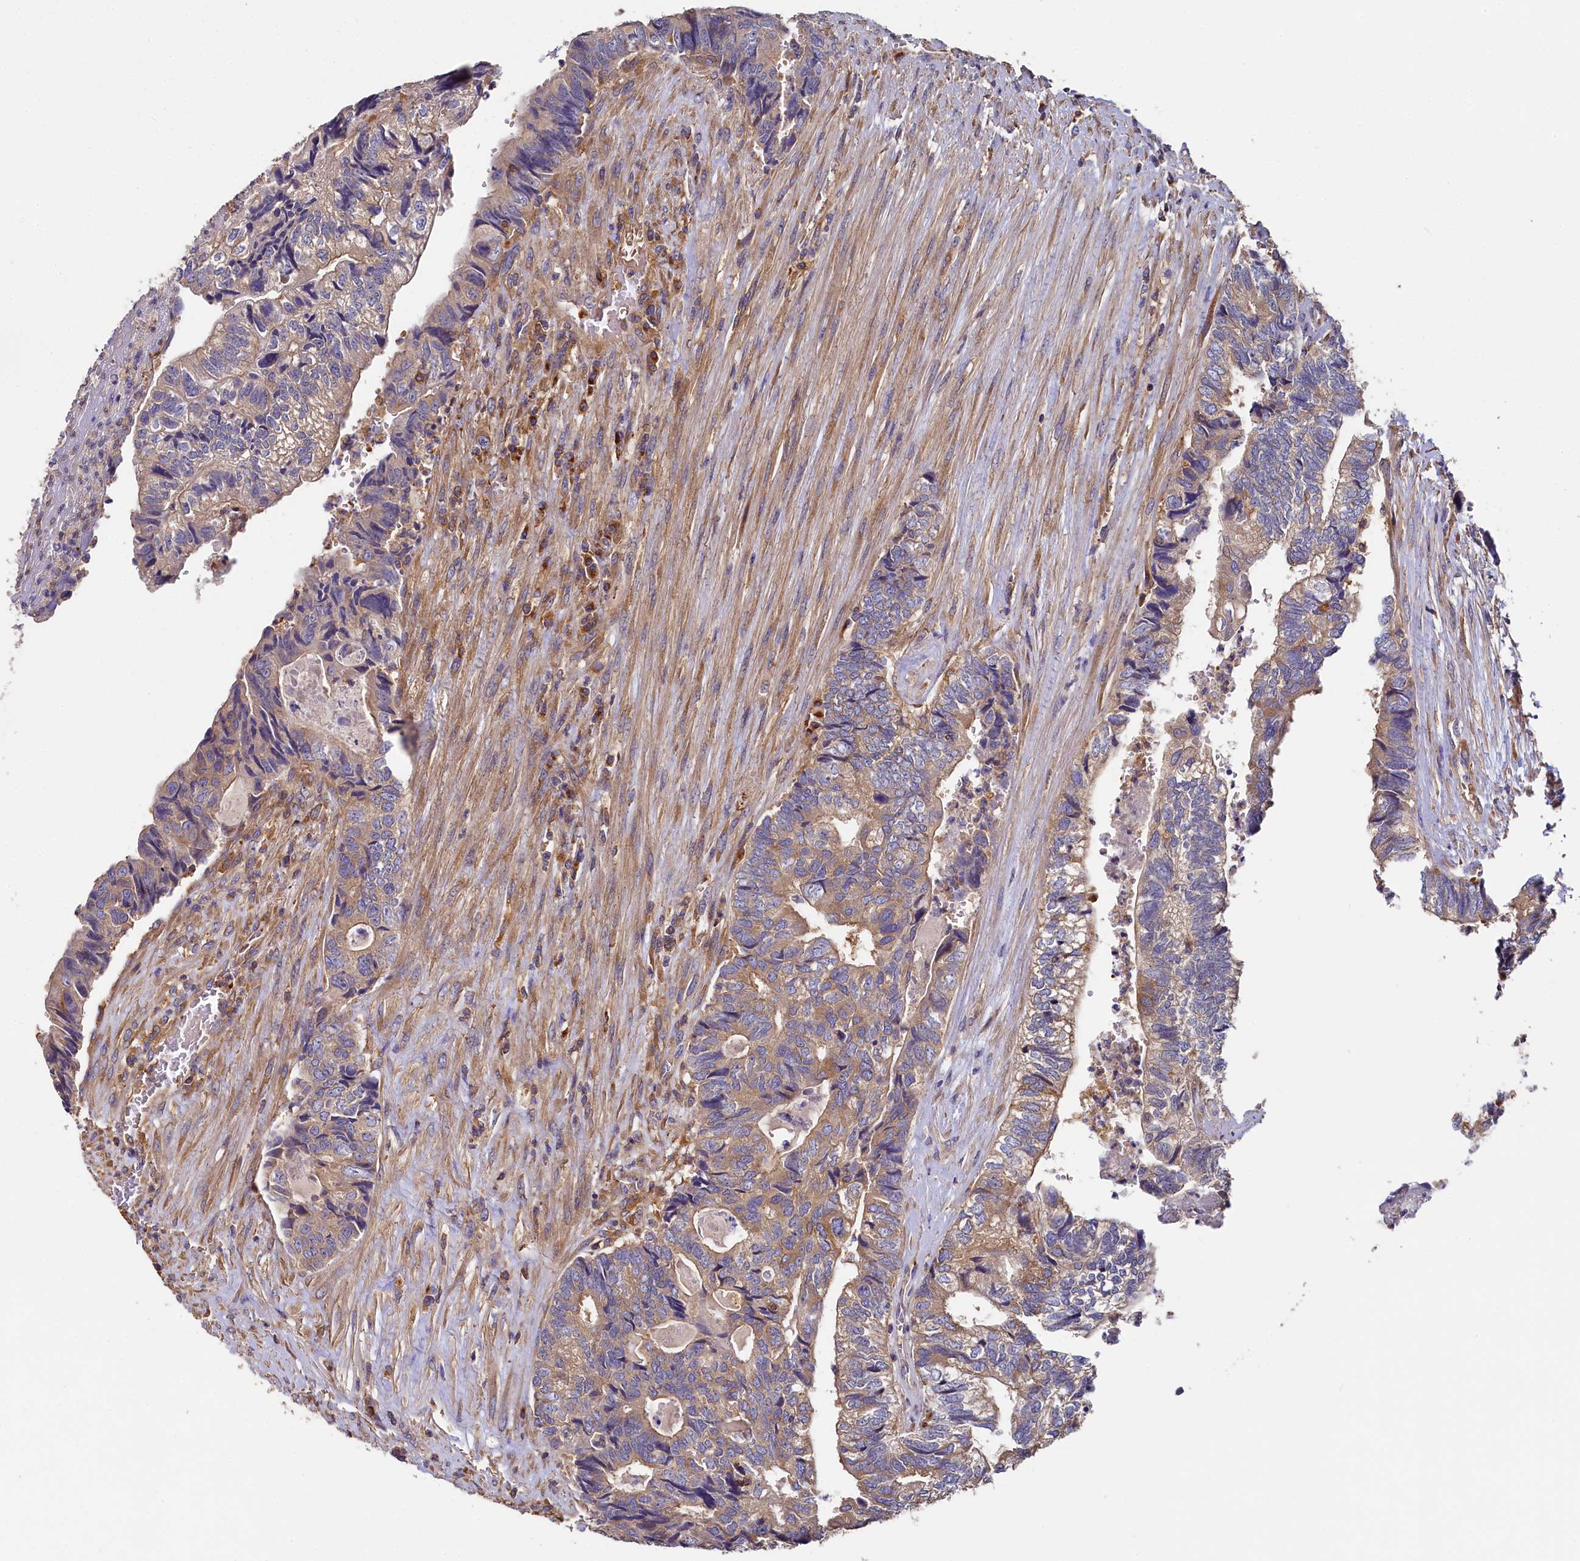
{"staining": {"intensity": "weak", "quantity": "25%-75%", "location": "cytoplasmic/membranous"}, "tissue": "colorectal cancer", "cell_type": "Tumor cells", "image_type": "cancer", "snomed": [{"axis": "morphology", "description": "Adenocarcinoma, NOS"}, {"axis": "topography", "description": "Colon"}], "caption": "Brown immunohistochemical staining in human colorectal cancer (adenocarcinoma) exhibits weak cytoplasmic/membranous staining in about 25%-75% of tumor cells.", "gene": "PPIP5K1", "patient": {"sex": "female", "age": 67}}